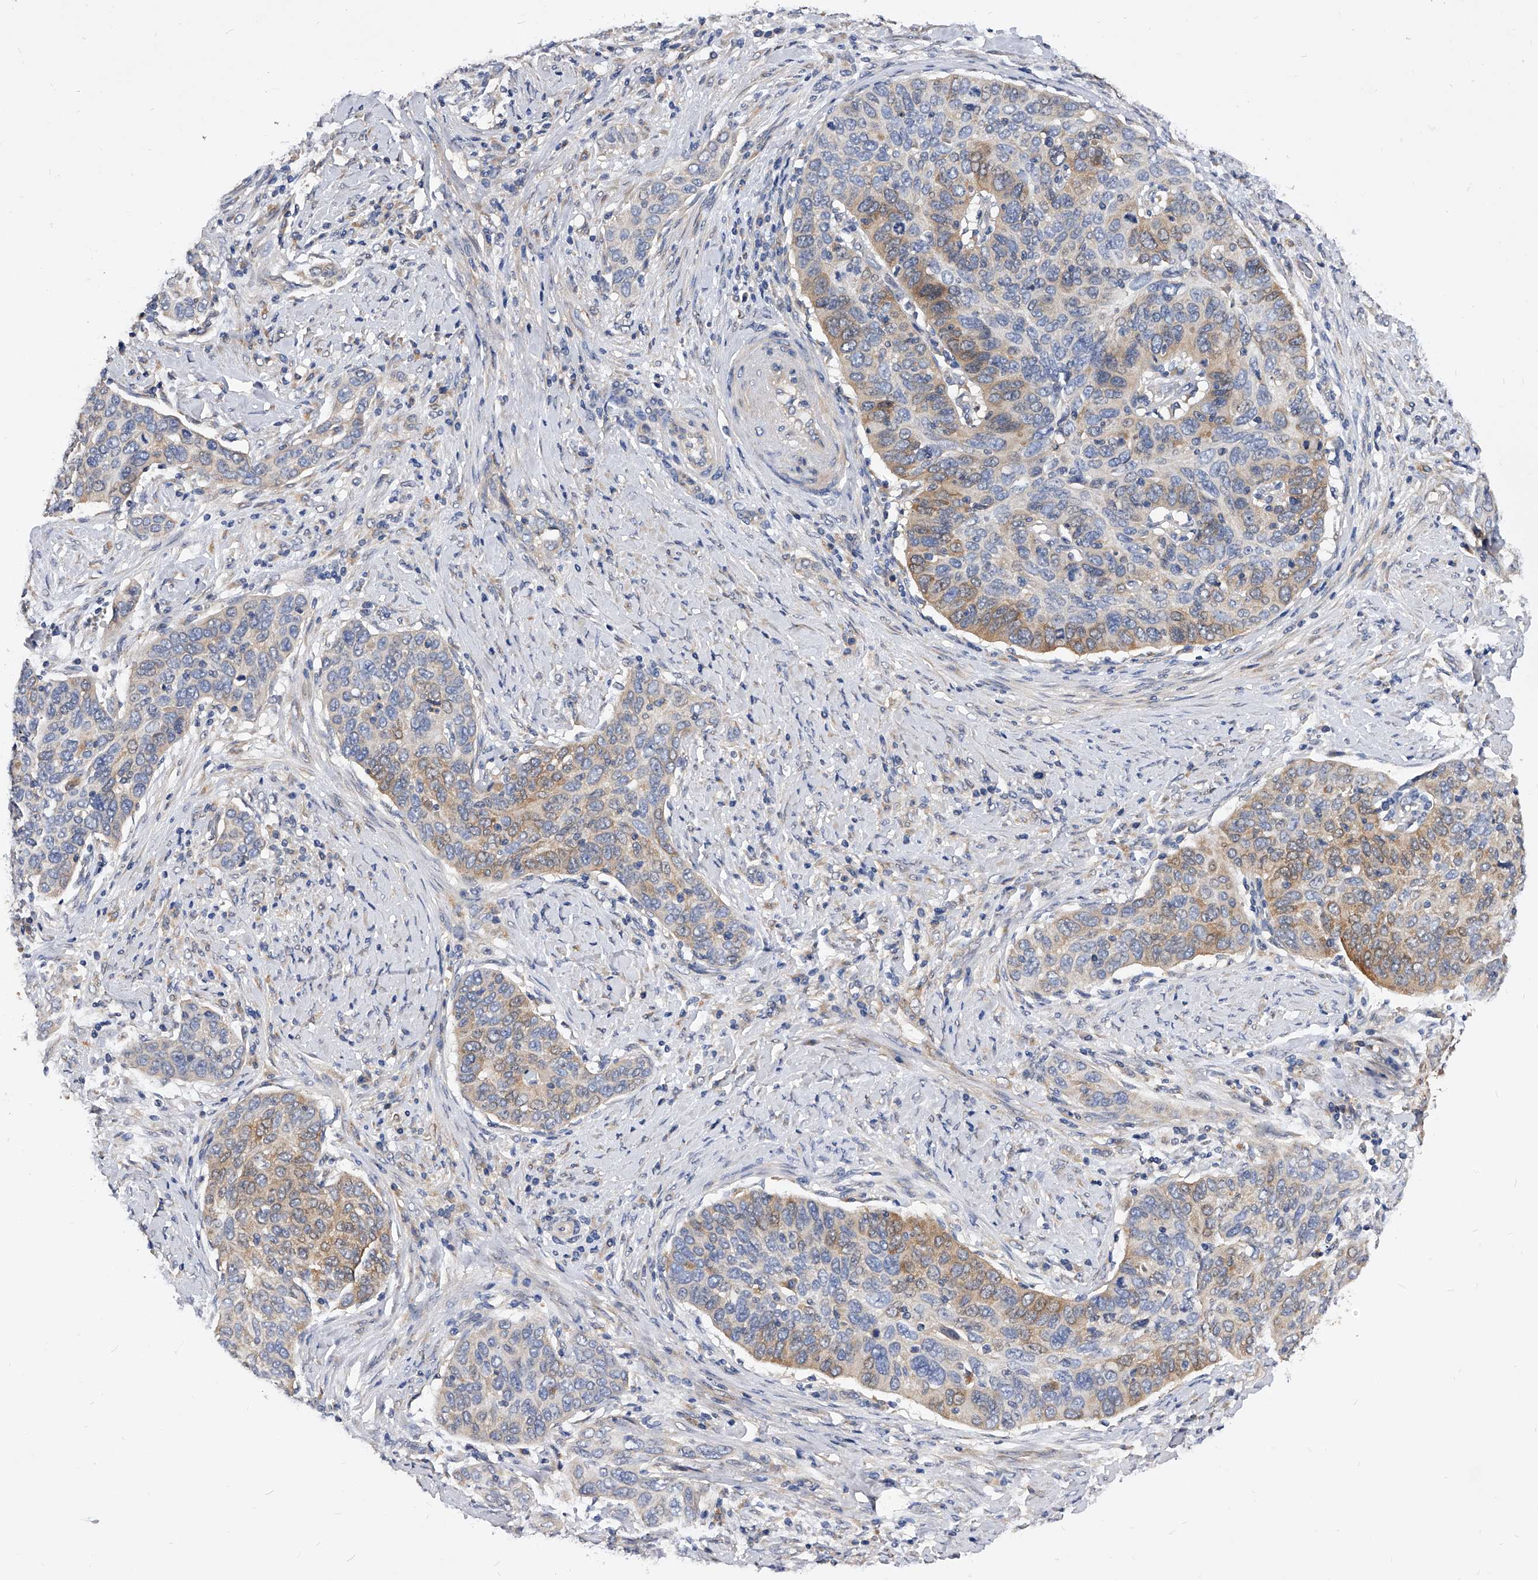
{"staining": {"intensity": "weak", "quantity": "<25%", "location": "cytoplasmic/membranous"}, "tissue": "cervical cancer", "cell_type": "Tumor cells", "image_type": "cancer", "snomed": [{"axis": "morphology", "description": "Squamous cell carcinoma, NOS"}, {"axis": "topography", "description": "Cervix"}], "caption": "Photomicrograph shows no significant protein positivity in tumor cells of cervical cancer (squamous cell carcinoma).", "gene": "ARL4C", "patient": {"sex": "female", "age": 60}}